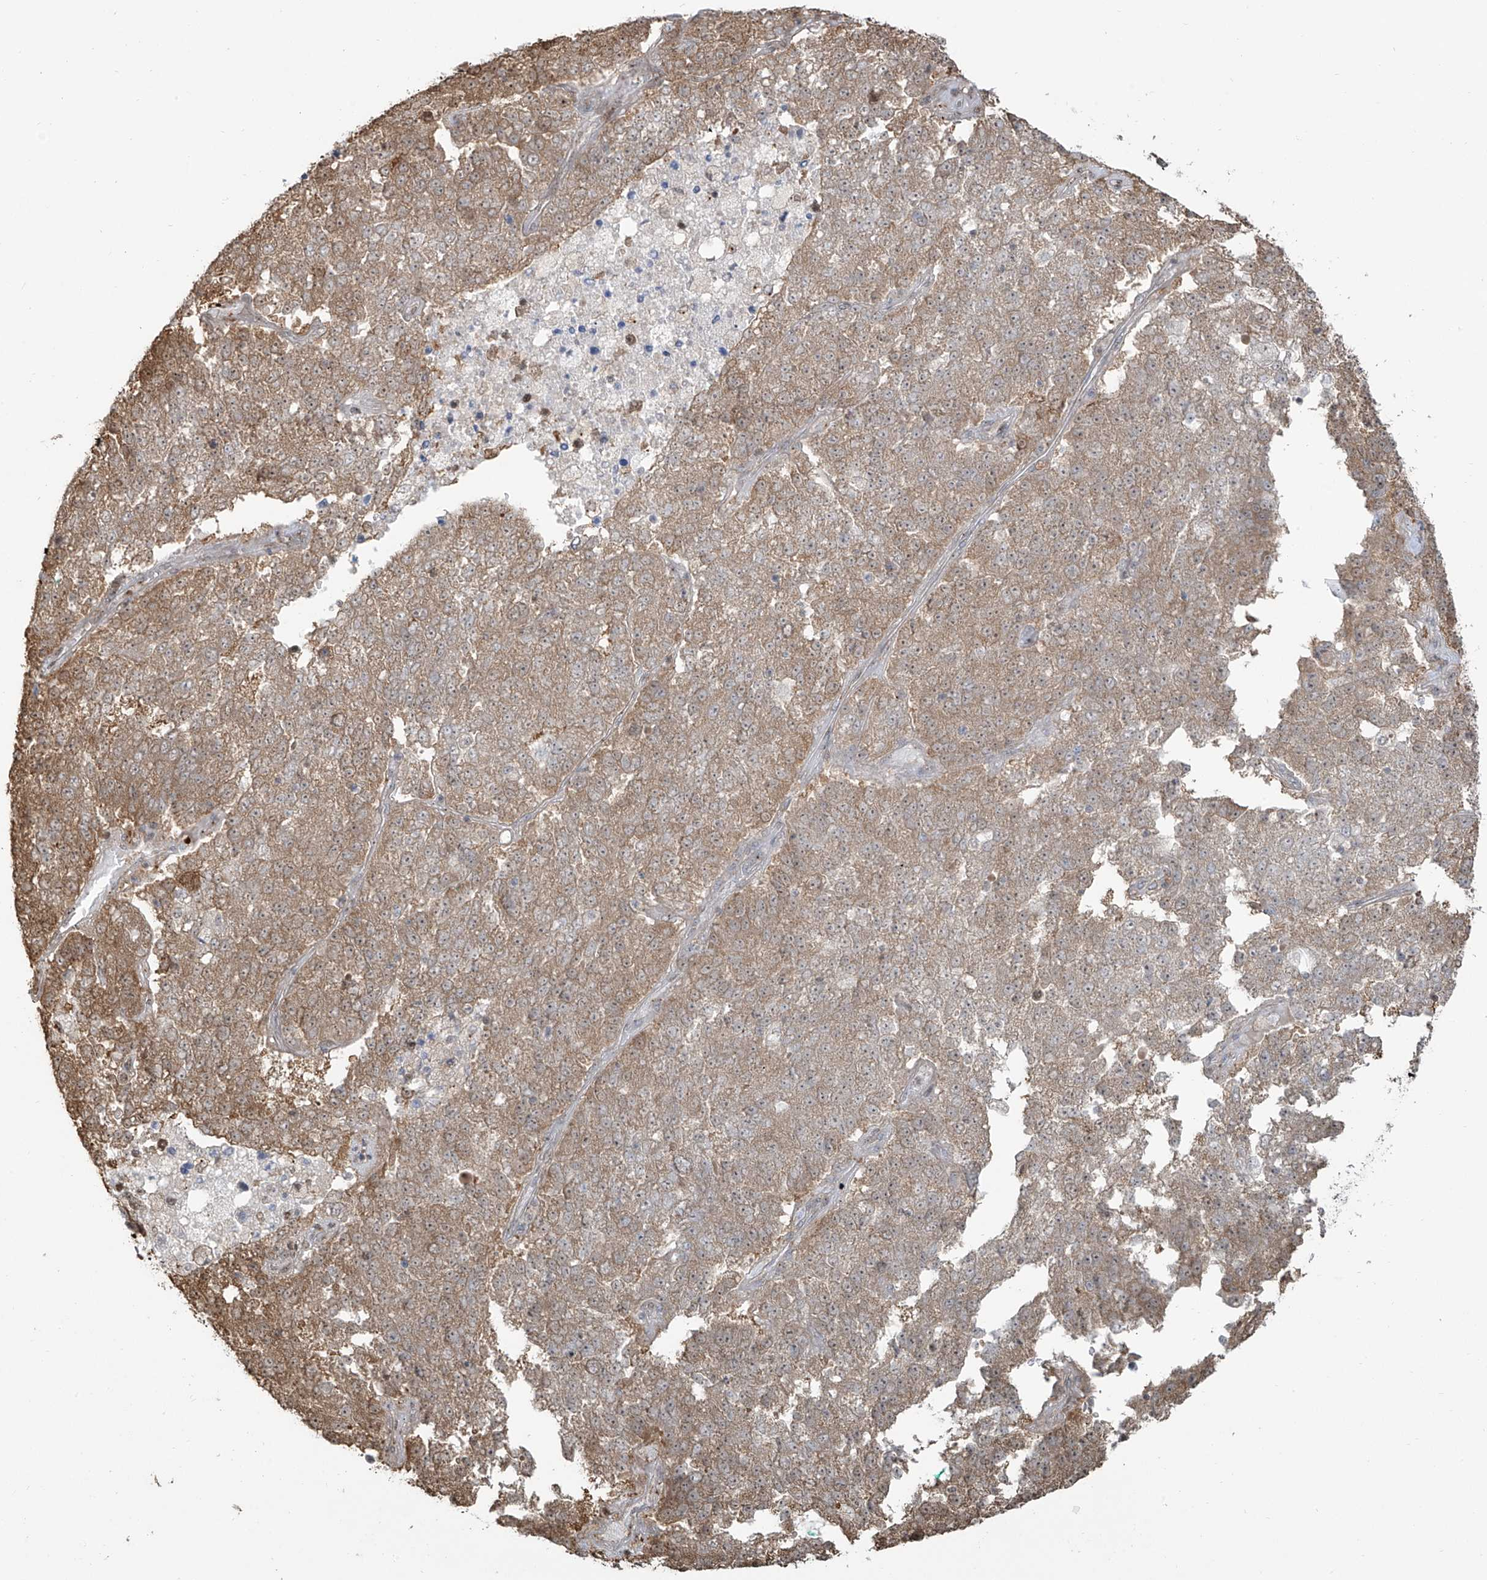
{"staining": {"intensity": "moderate", "quantity": ">75%", "location": "cytoplasmic/membranous"}, "tissue": "pancreatic cancer", "cell_type": "Tumor cells", "image_type": "cancer", "snomed": [{"axis": "morphology", "description": "Adenocarcinoma, NOS"}, {"axis": "topography", "description": "Pancreas"}], "caption": "IHC image of neoplastic tissue: human pancreatic cancer (adenocarcinoma) stained using IHC shows medium levels of moderate protein expression localized specifically in the cytoplasmic/membranous of tumor cells, appearing as a cytoplasmic/membranous brown color.", "gene": "VMP1", "patient": {"sex": "female", "age": 61}}